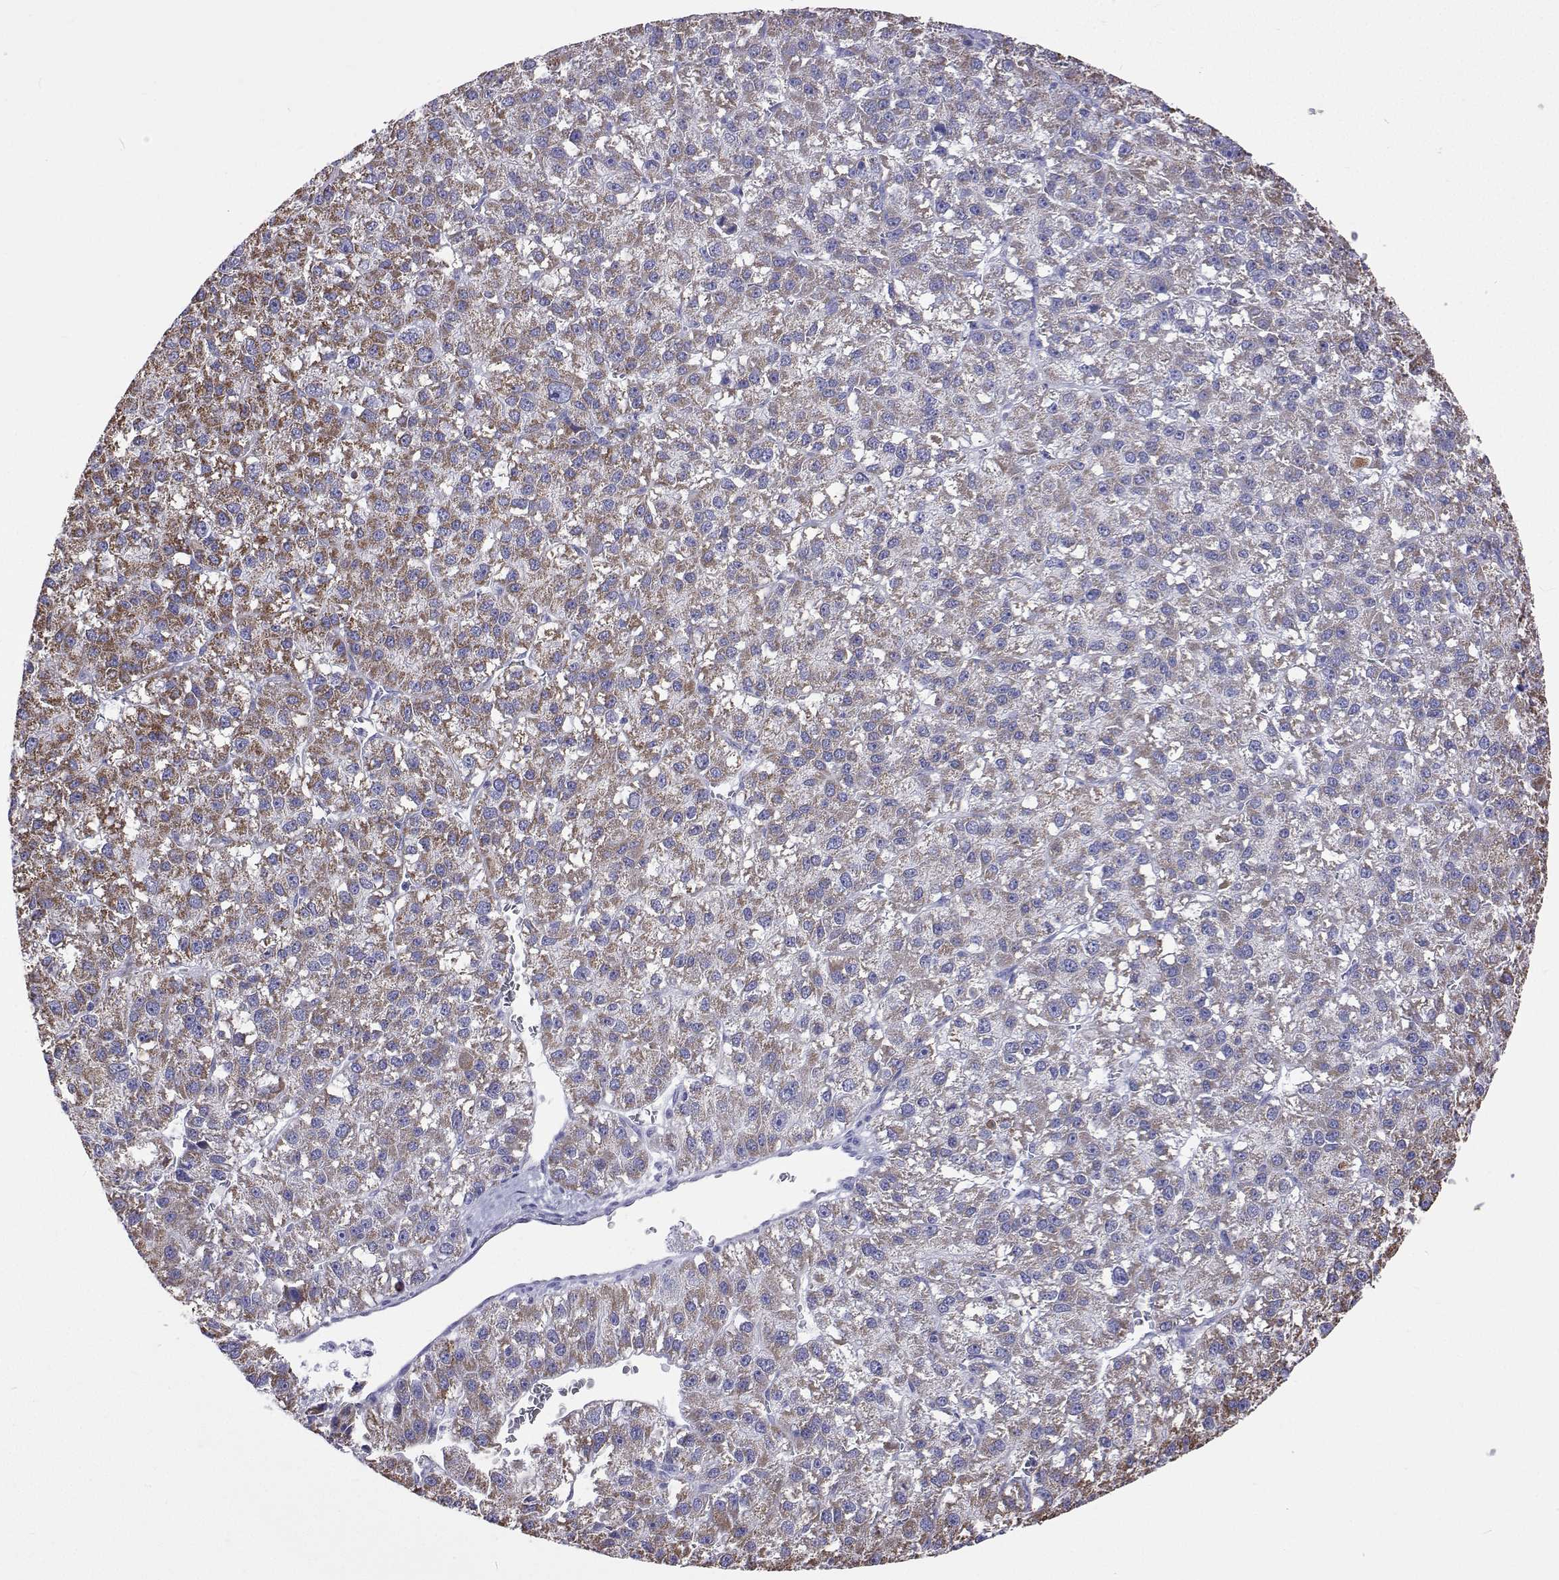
{"staining": {"intensity": "strong", "quantity": "25%-75%", "location": "cytoplasmic/membranous"}, "tissue": "liver cancer", "cell_type": "Tumor cells", "image_type": "cancer", "snomed": [{"axis": "morphology", "description": "Carcinoma, Hepatocellular, NOS"}, {"axis": "topography", "description": "Liver"}], "caption": "Liver cancer (hepatocellular carcinoma) stained for a protein exhibits strong cytoplasmic/membranous positivity in tumor cells.", "gene": "MCCC2", "patient": {"sex": "female", "age": 70}}